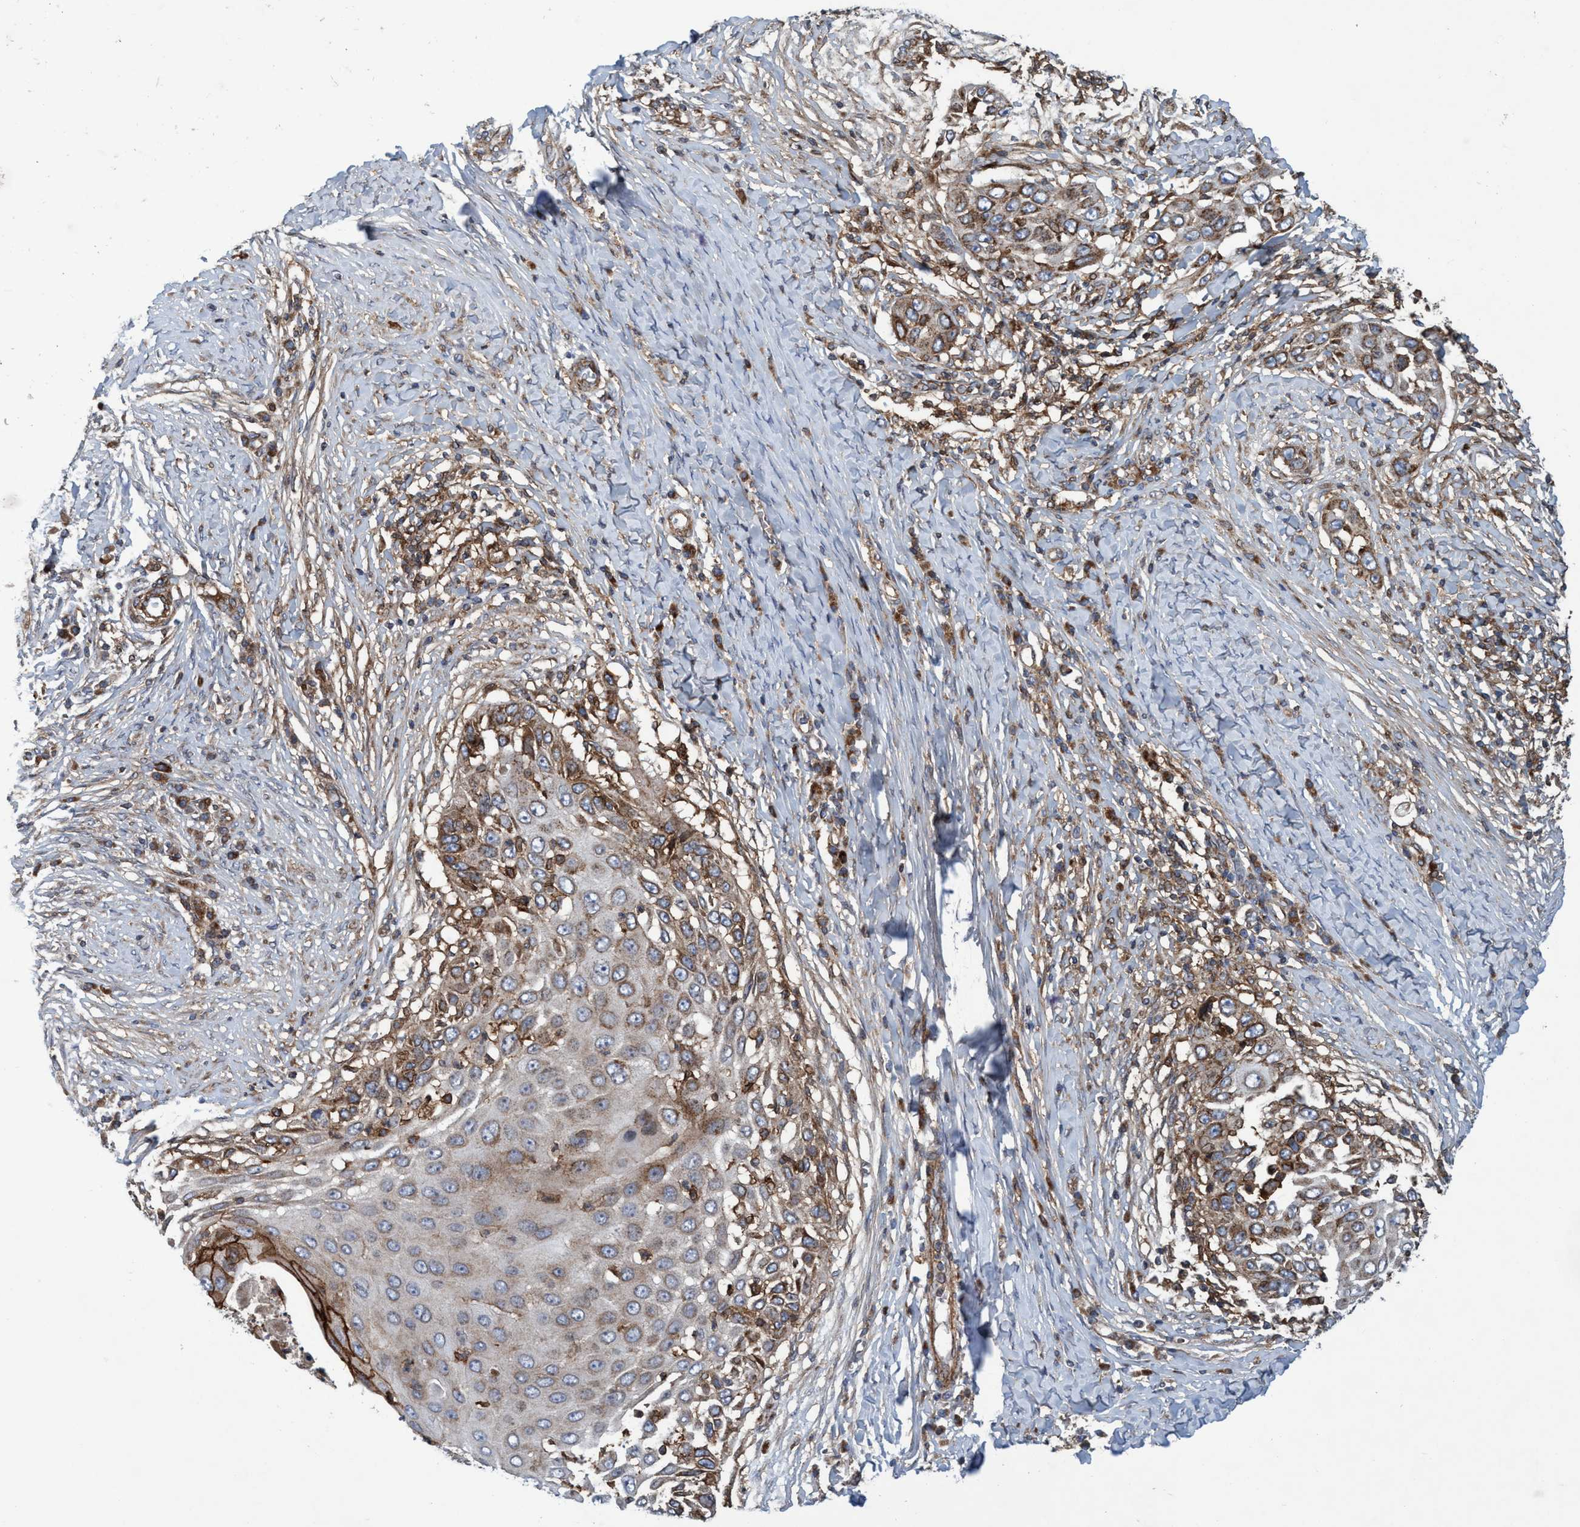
{"staining": {"intensity": "moderate", "quantity": "<25%", "location": "cytoplasmic/membranous"}, "tissue": "skin cancer", "cell_type": "Tumor cells", "image_type": "cancer", "snomed": [{"axis": "morphology", "description": "Squamous cell carcinoma, NOS"}, {"axis": "topography", "description": "Skin"}], "caption": "About <25% of tumor cells in skin cancer (squamous cell carcinoma) demonstrate moderate cytoplasmic/membranous protein expression as visualized by brown immunohistochemical staining.", "gene": "SLC16A3", "patient": {"sex": "female", "age": 44}}